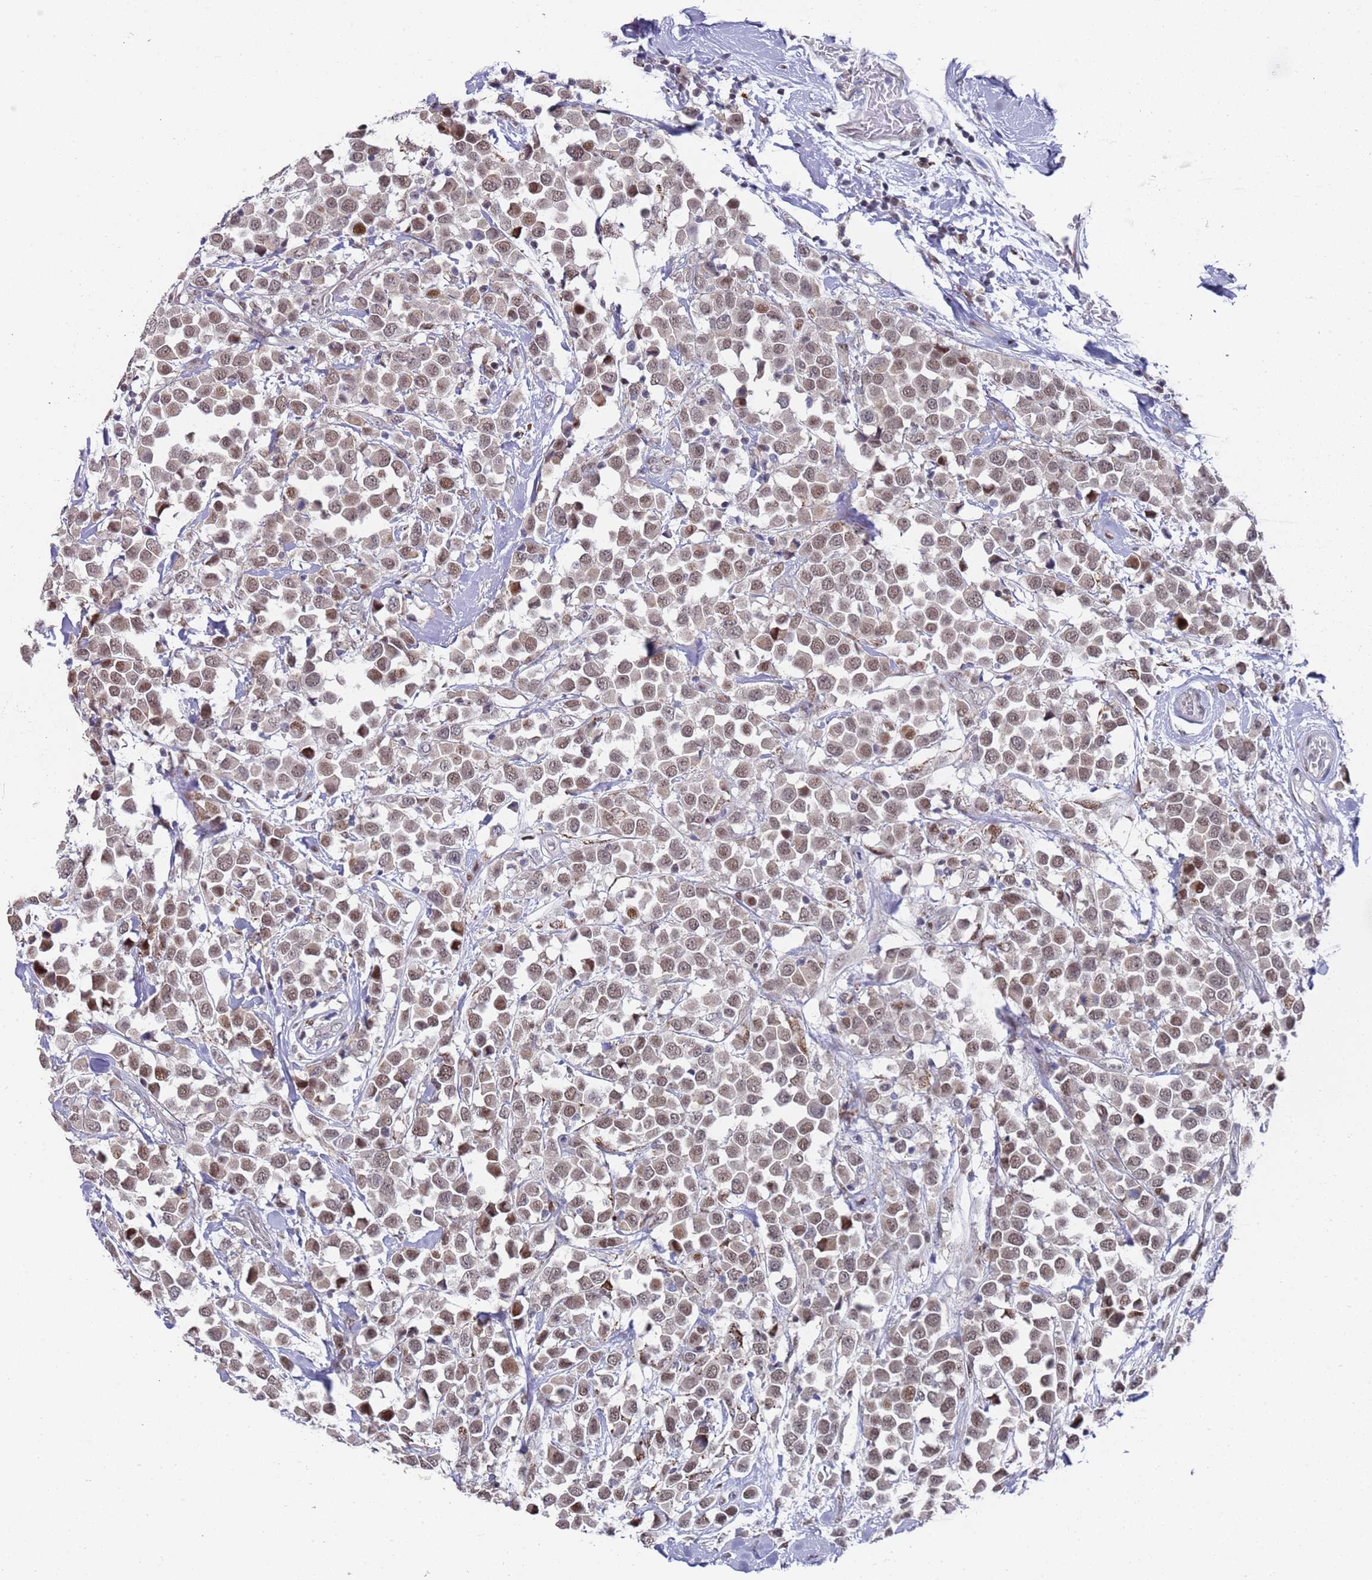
{"staining": {"intensity": "moderate", "quantity": ">75%", "location": "nuclear"}, "tissue": "breast cancer", "cell_type": "Tumor cells", "image_type": "cancer", "snomed": [{"axis": "morphology", "description": "Duct carcinoma"}, {"axis": "topography", "description": "Breast"}], "caption": "Protein staining demonstrates moderate nuclear staining in about >75% of tumor cells in breast cancer.", "gene": "COPS6", "patient": {"sex": "female", "age": 61}}